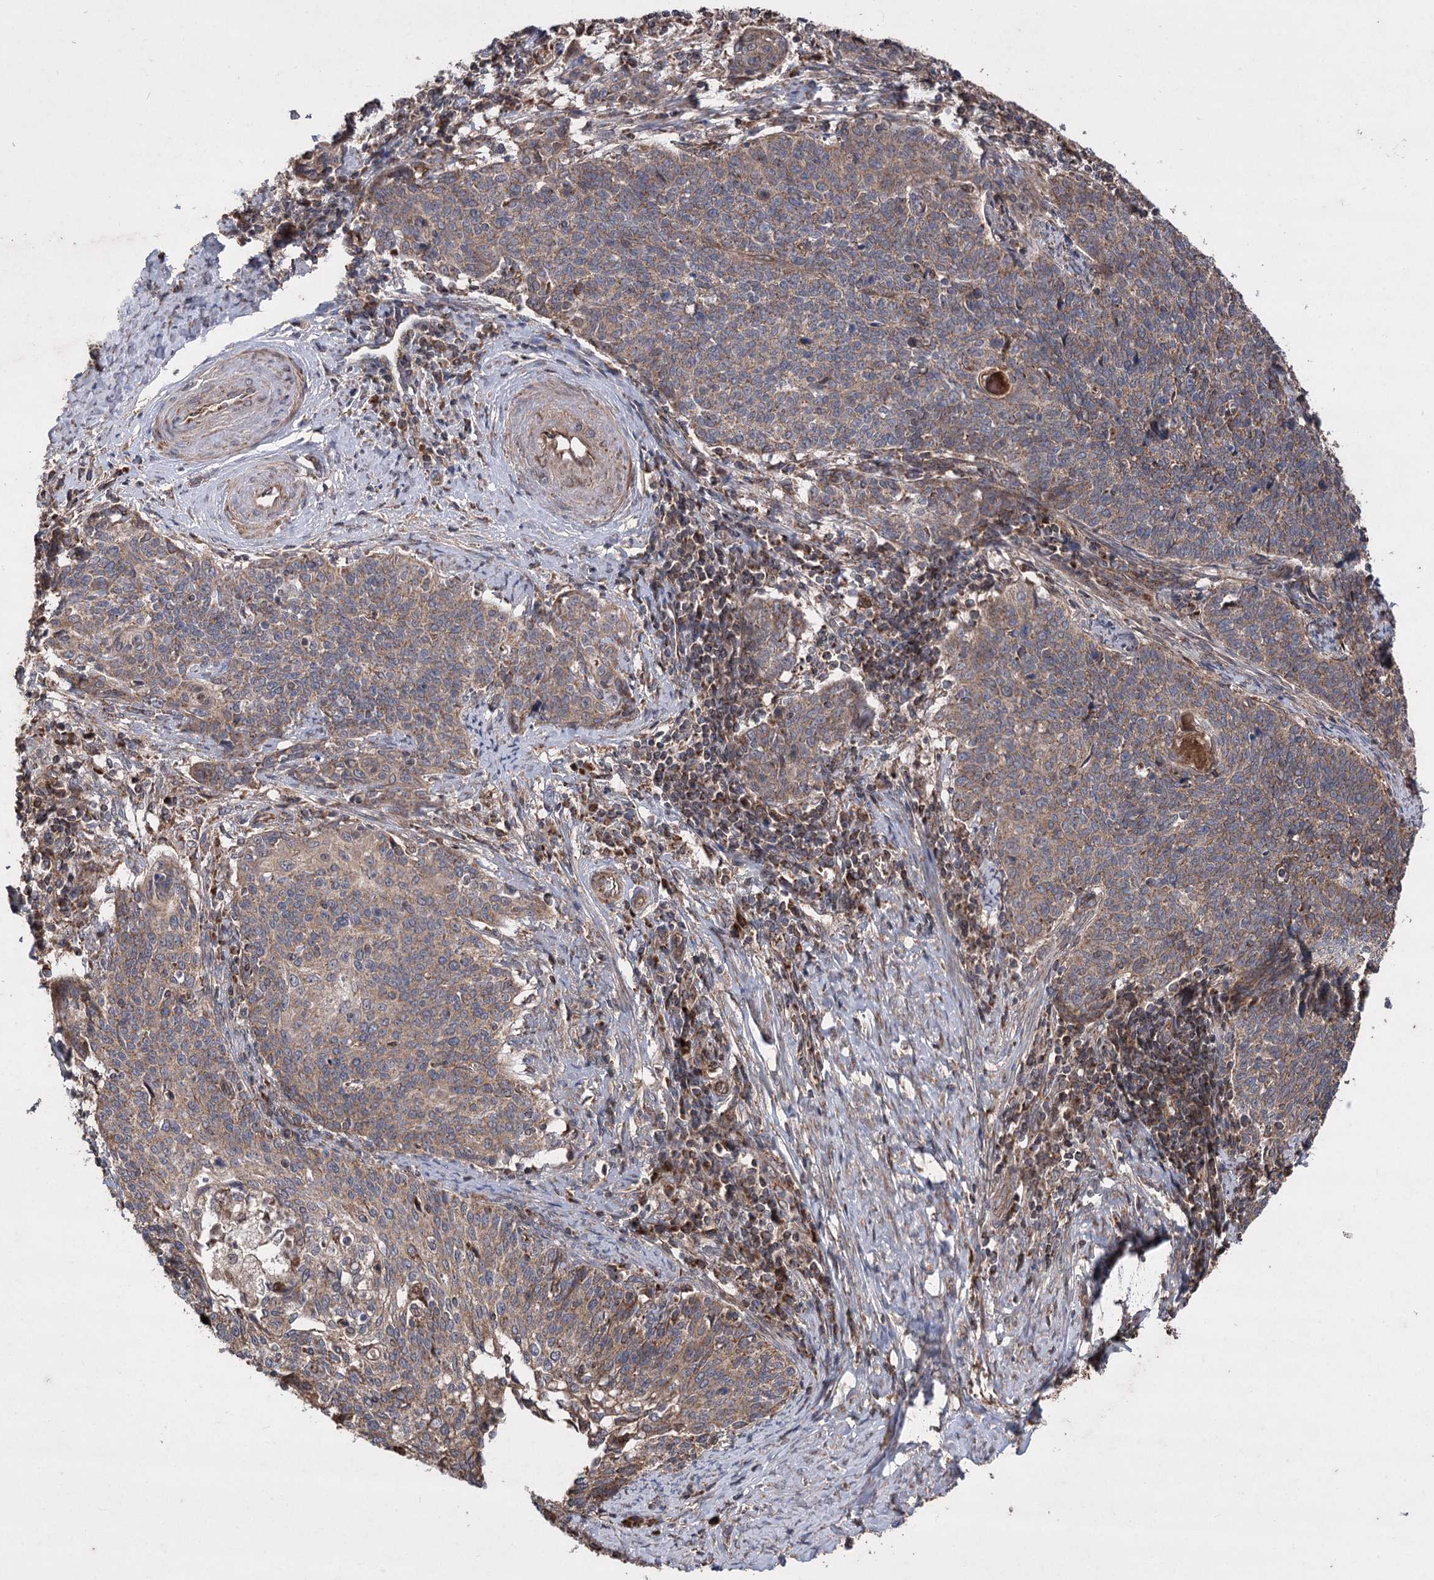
{"staining": {"intensity": "moderate", "quantity": ">75%", "location": "cytoplasmic/membranous"}, "tissue": "cervical cancer", "cell_type": "Tumor cells", "image_type": "cancer", "snomed": [{"axis": "morphology", "description": "Squamous cell carcinoma, NOS"}, {"axis": "topography", "description": "Cervix"}], "caption": "A medium amount of moderate cytoplasmic/membranous expression is present in about >75% of tumor cells in cervical cancer tissue.", "gene": "RASSF3", "patient": {"sex": "female", "age": 39}}